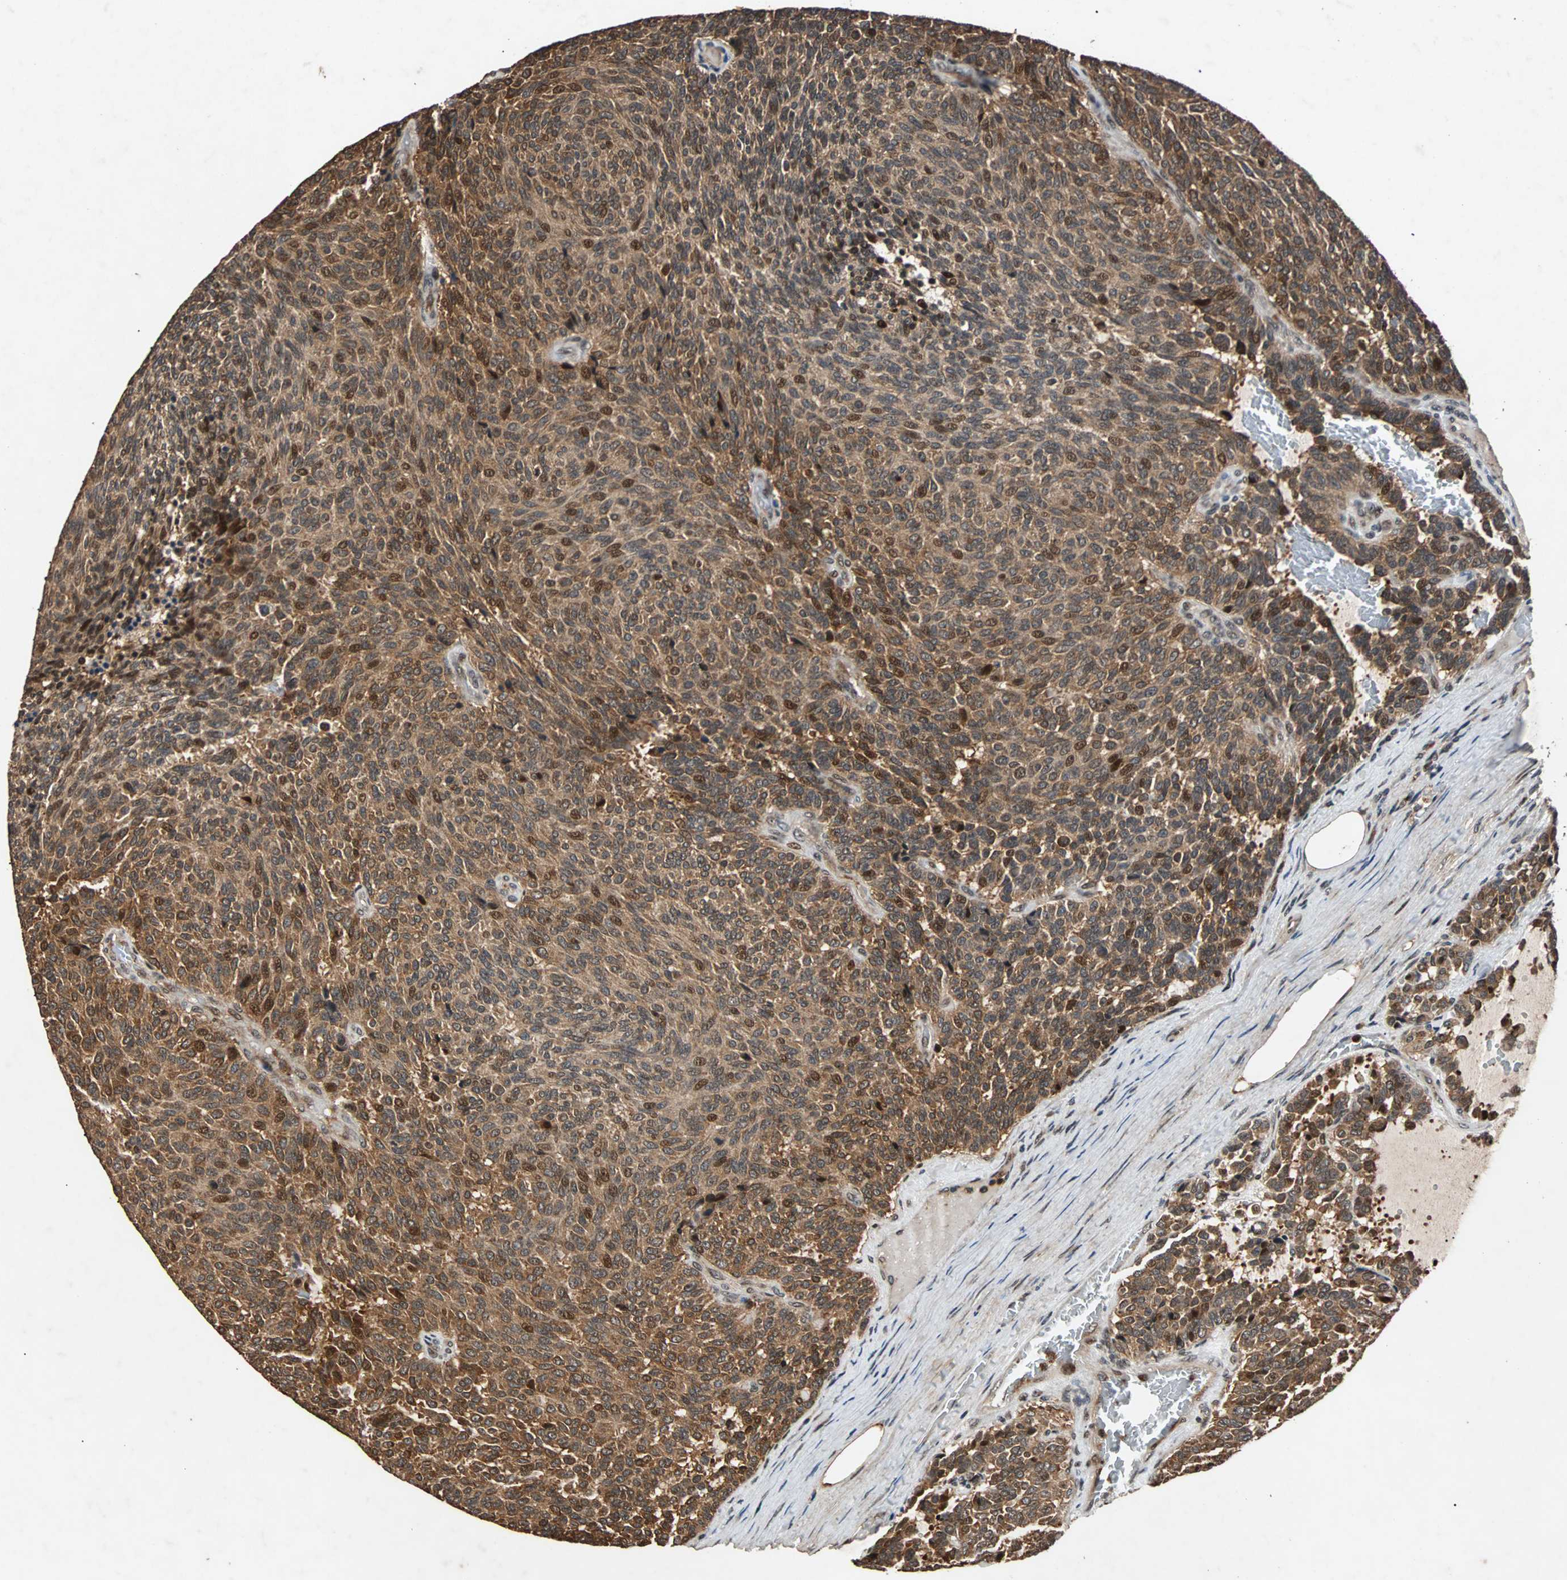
{"staining": {"intensity": "strong", "quantity": ">75%", "location": "cytoplasmic/membranous,nuclear"}, "tissue": "carcinoid", "cell_type": "Tumor cells", "image_type": "cancer", "snomed": [{"axis": "morphology", "description": "Carcinoid, malignant, NOS"}, {"axis": "topography", "description": "Pancreas"}], "caption": "Immunohistochemistry image of carcinoid stained for a protein (brown), which displays high levels of strong cytoplasmic/membranous and nuclear staining in about >75% of tumor cells.", "gene": "USP31", "patient": {"sex": "female", "age": 54}}